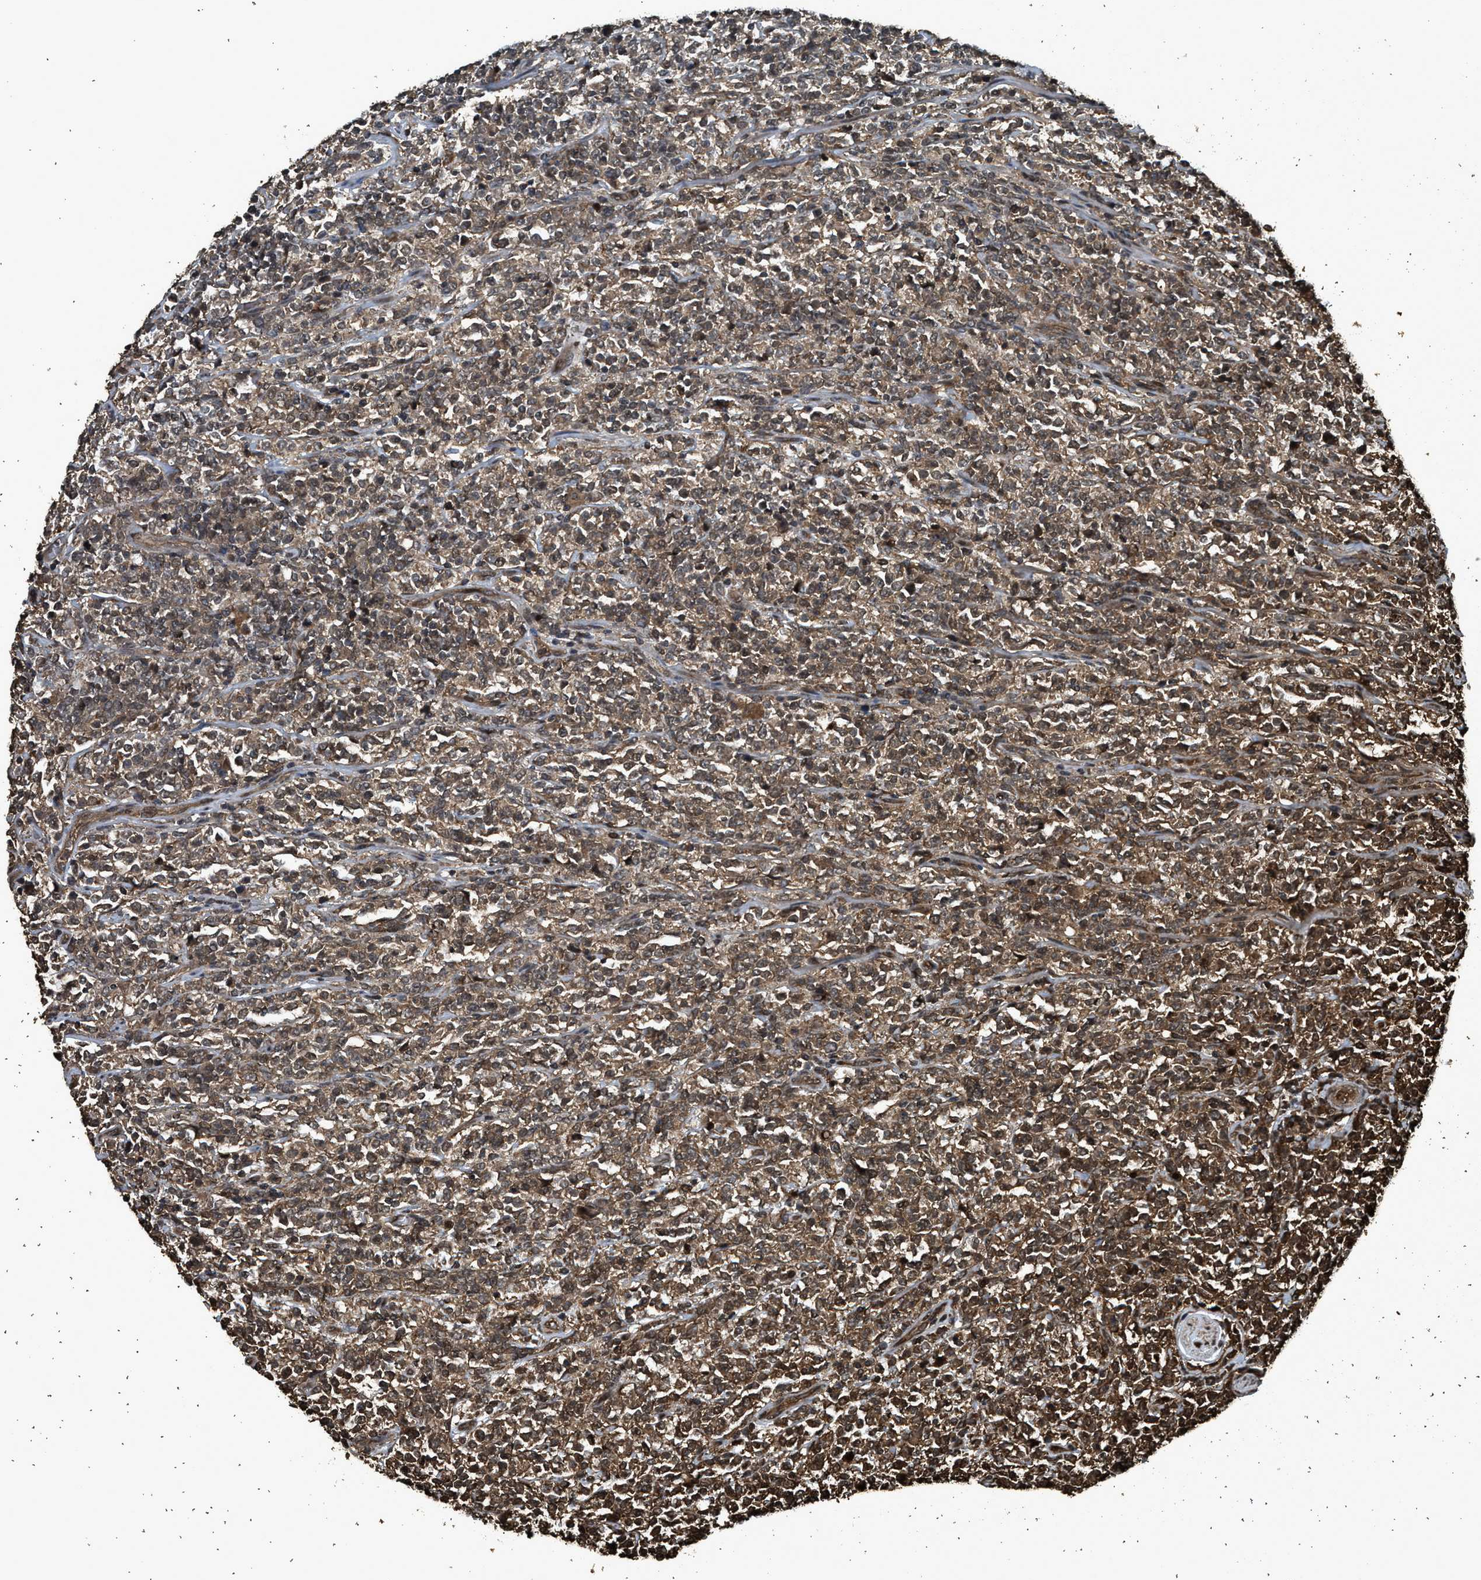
{"staining": {"intensity": "moderate", "quantity": ">75%", "location": "cytoplasmic/membranous"}, "tissue": "lymphoma", "cell_type": "Tumor cells", "image_type": "cancer", "snomed": [{"axis": "morphology", "description": "Malignant lymphoma, non-Hodgkin's type, High grade"}, {"axis": "topography", "description": "Soft tissue"}], "caption": "Protein staining of high-grade malignant lymphoma, non-Hodgkin's type tissue shows moderate cytoplasmic/membranous staining in approximately >75% of tumor cells.", "gene": "MYBL2", "patient": {"sex": "male", "age": 18}}